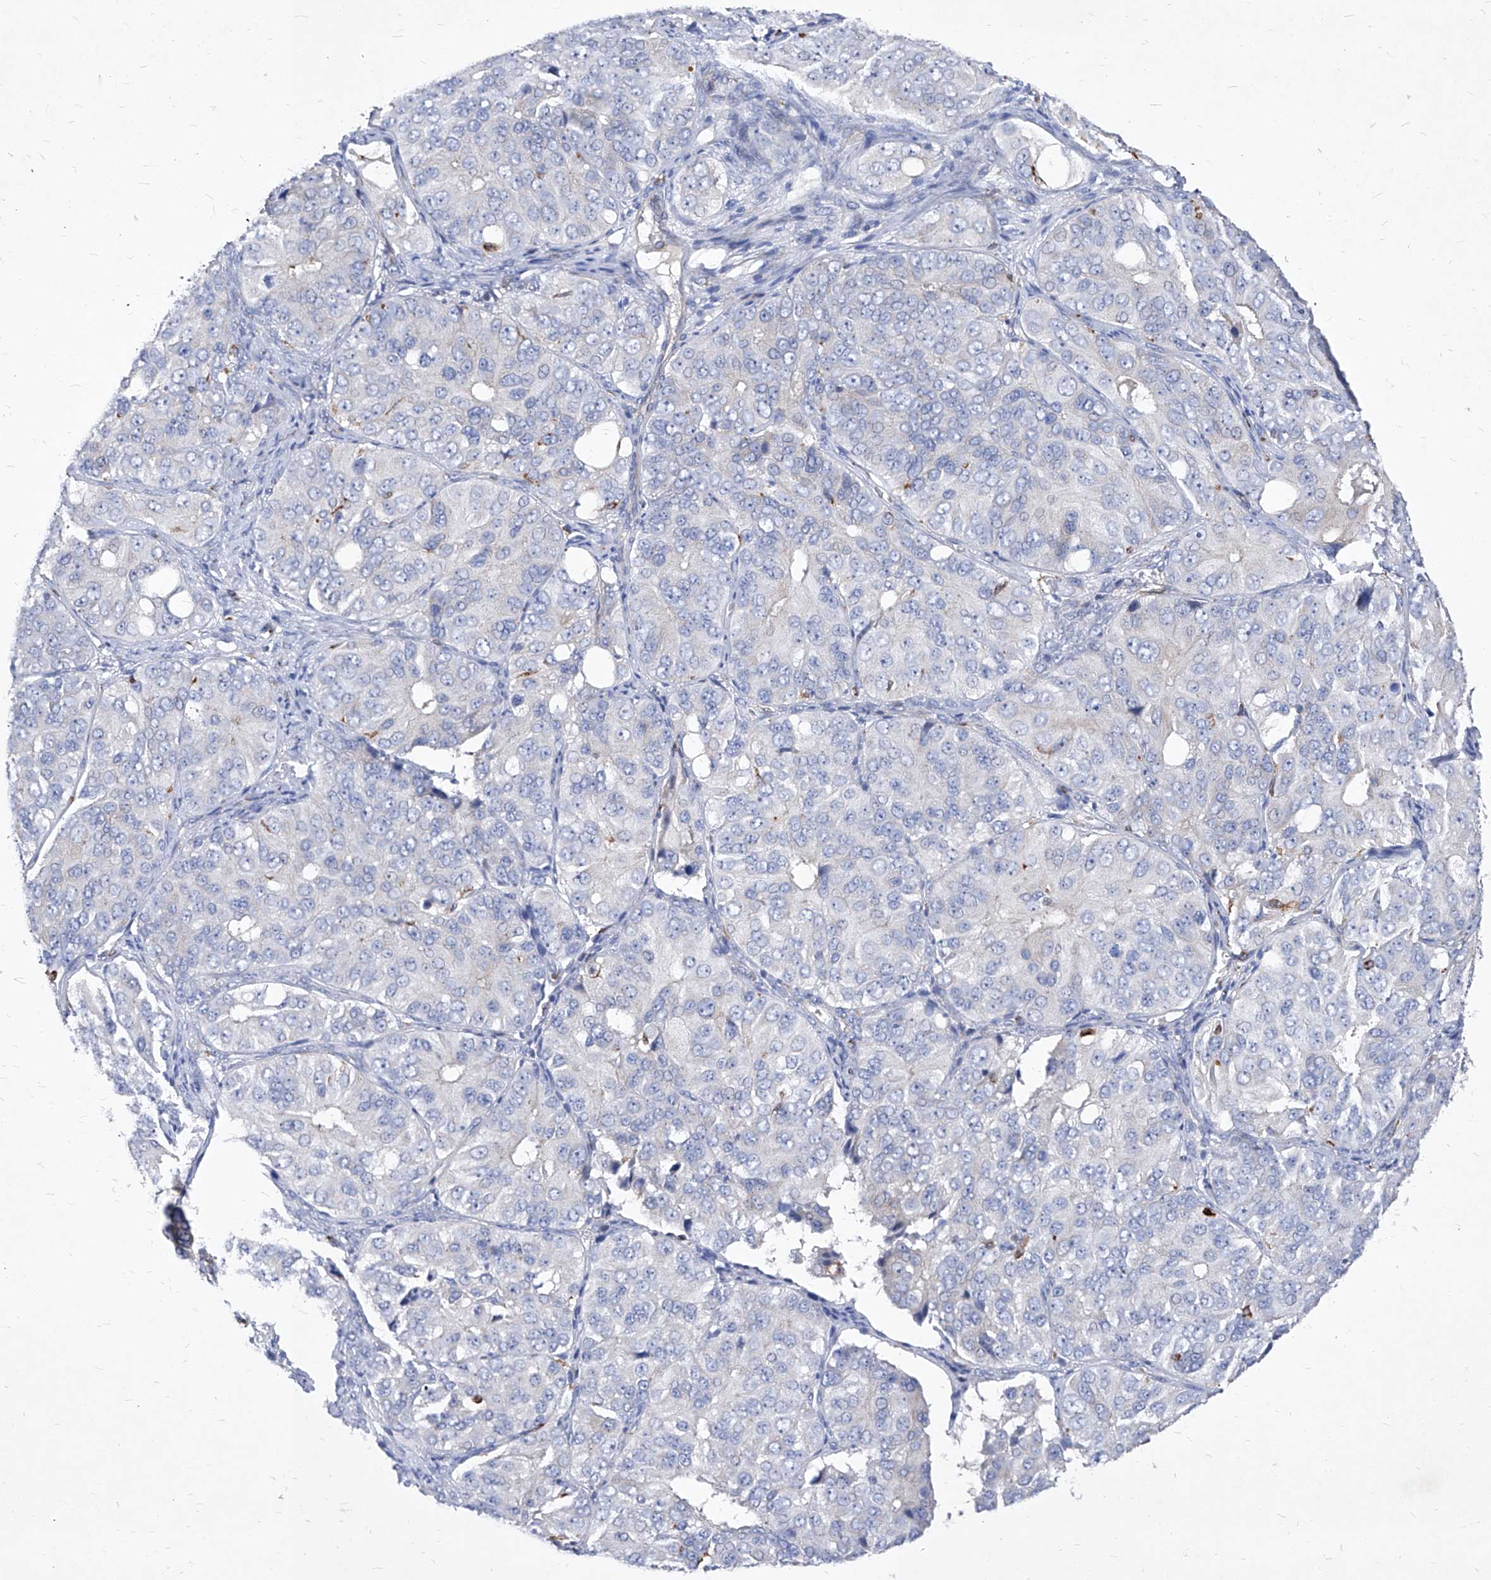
{"staining": {"intensity": "negative", "quantity": "none", "location": "none"}, "tissue": "ovarian cancer", "cell_type": "Tumor cells", "image_type": "cancer", "snomed": [{"axis": "morphology", "description": "Carcinoma, endometroid"}, {"axis": "topography", "description": "Ovary"}], "caption": "This is an immunohistochemistry (IHC) histopathology image of human ovarian cancer (endometroid carcinoma). There is no positivity in tumor cells.", "gene": "UBOX5", "patient": {"sex": "female", "age": 51}}